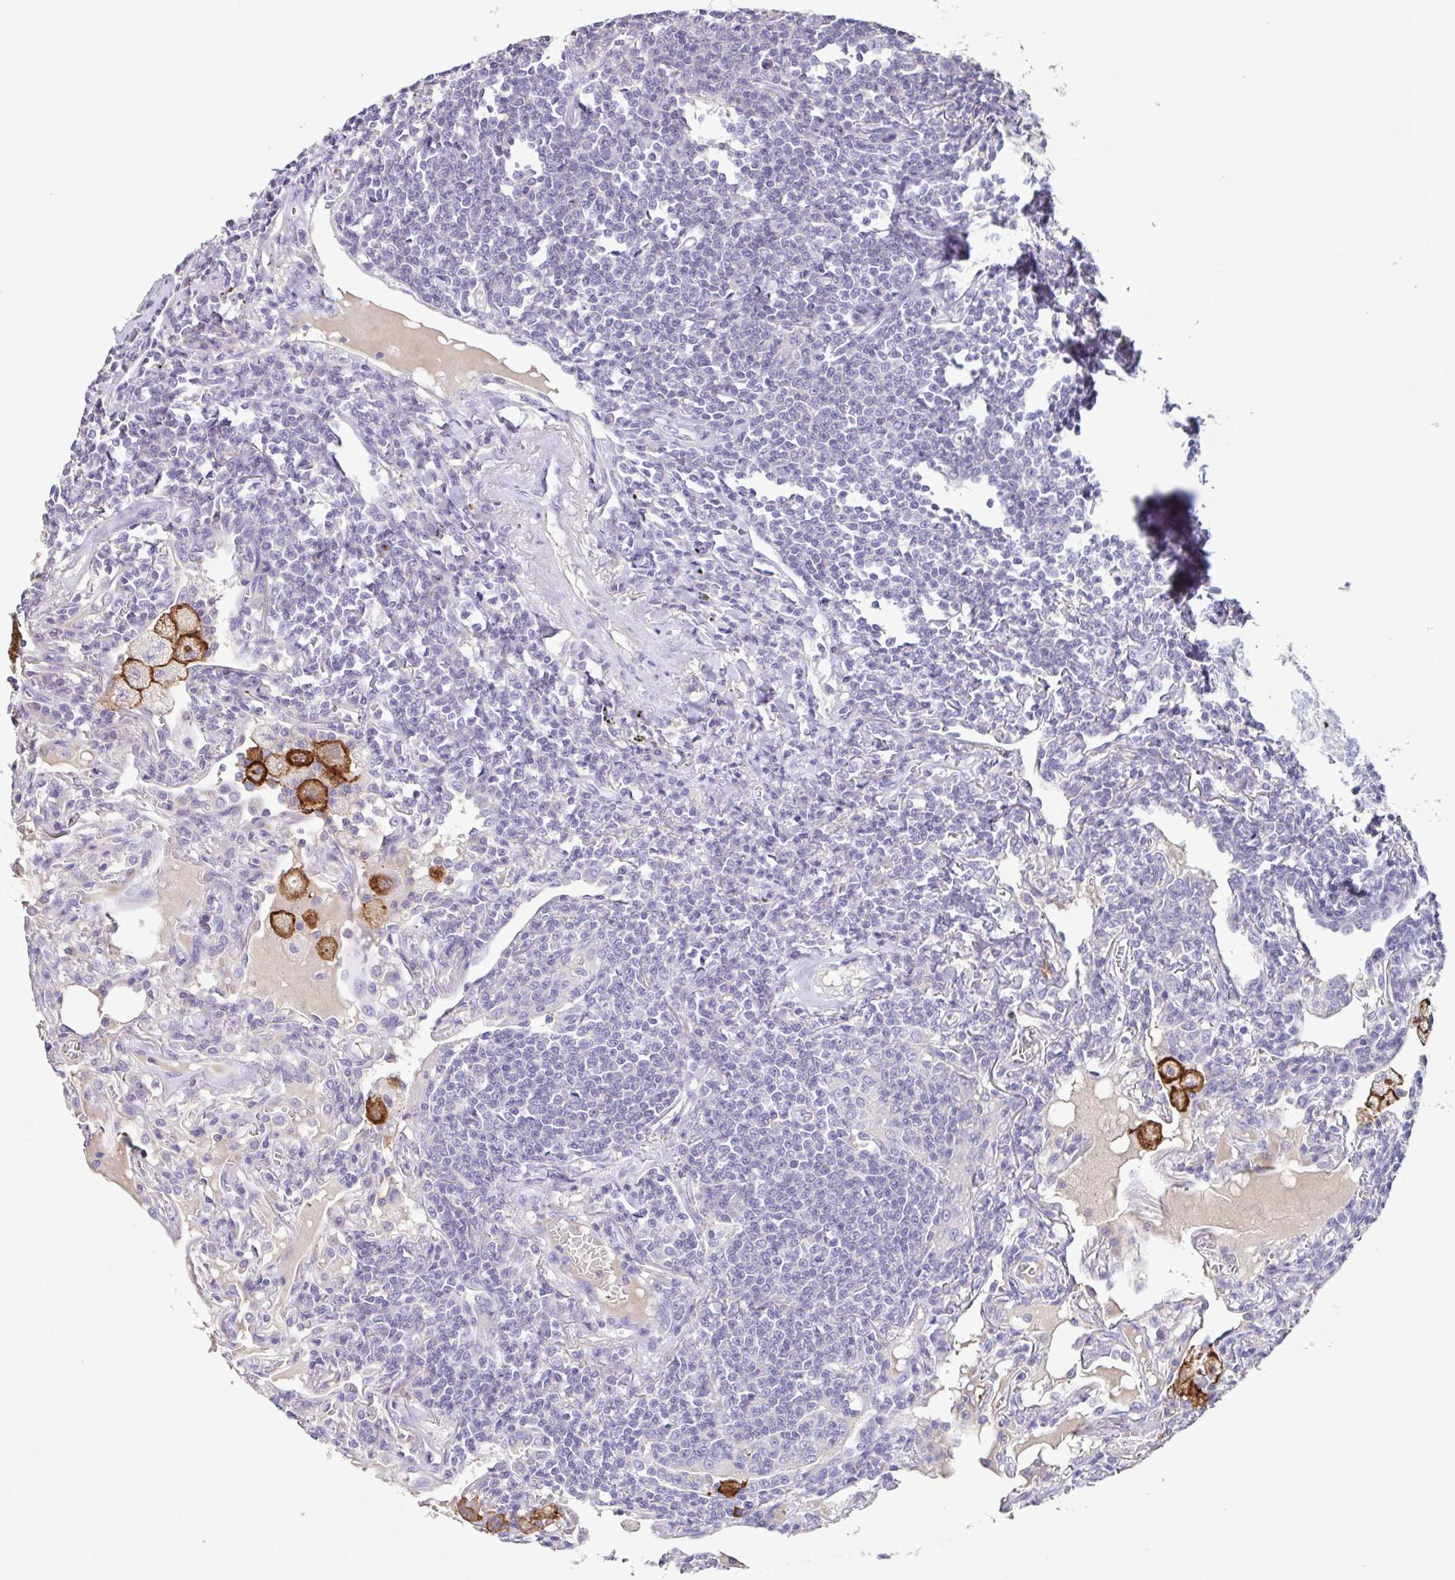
{"staining": {"intensity": "negative", "quantity": "none", "location": "none"}, "tissue": "lymphoma", "cell_type": "Tumor cells", "image_type": "cancer", "snomed": [{"axis": "morphology", "description": "Malignant lymphoma, non-Hodgkin's type, Low grade"}, {"axis": "topography", "description": "Lung"}], "caption": "A high-resolution photomicrograph shows immunohistochemistry staining of lymphoma, which demonstrates no significant expression in tumor cells.", "gene": "MARCO", "patient": {"sex": "female", "age": 71}}